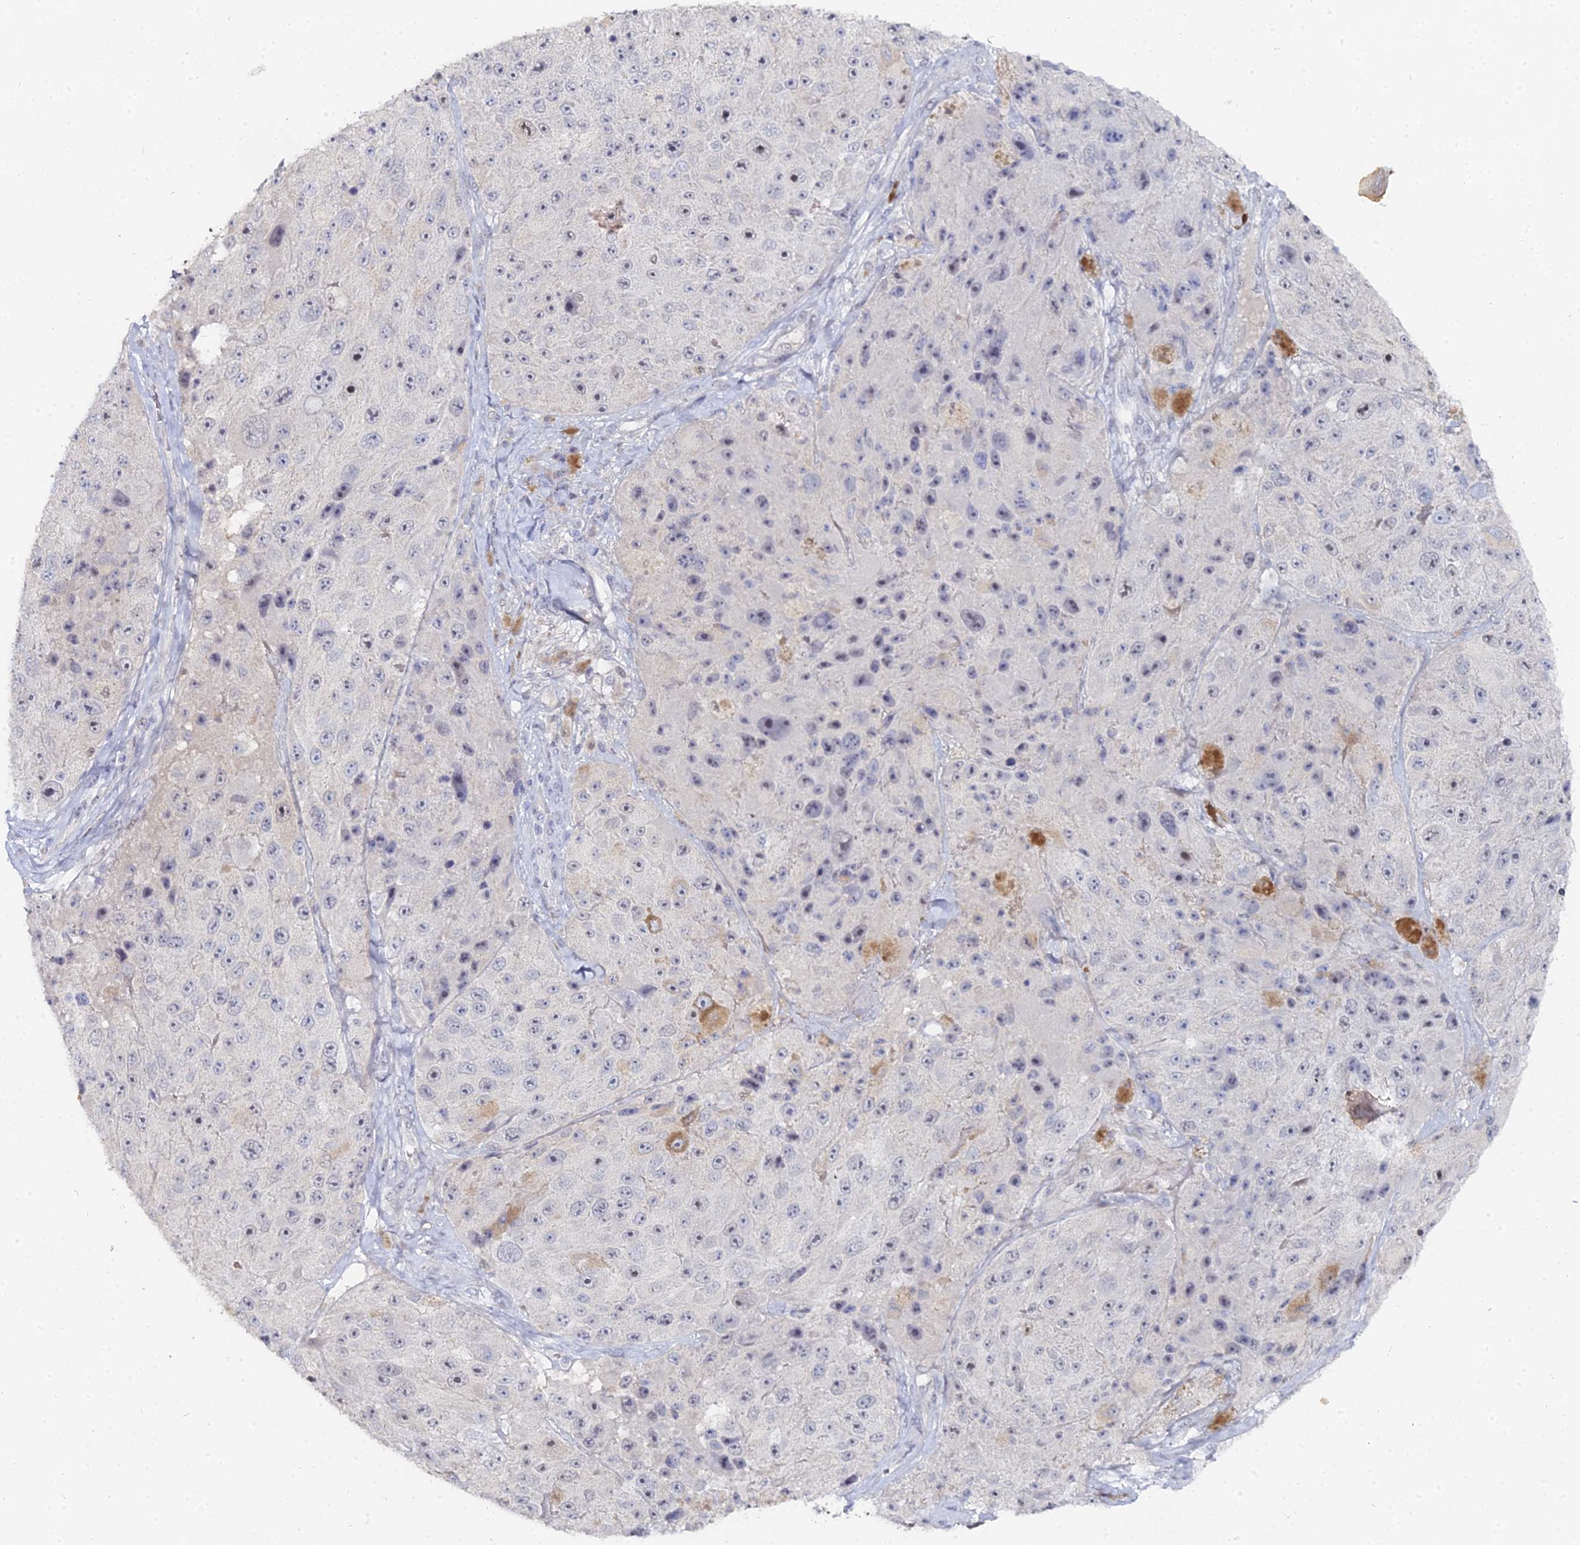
{"staining": {"intensity": "negative", "quantity": "none", "location": "none"}, "tissue": "melanoma", "cell_type": "Tumor cells", "image_type": "cancer", "snomed": [{"axis": "morphology", "description": "Malignant melanoma, Metastatic site"}, {"axis": "topography", "description": "Lymph node"}], "caption": "Immunohistochemistry (IHC) of human malignant melanoma (metastatic site) displays no staining in tumor cells. Nuclei are stained in blue.", "gene": "THAP4", "patient": {"sex": "male", "age": 62}}